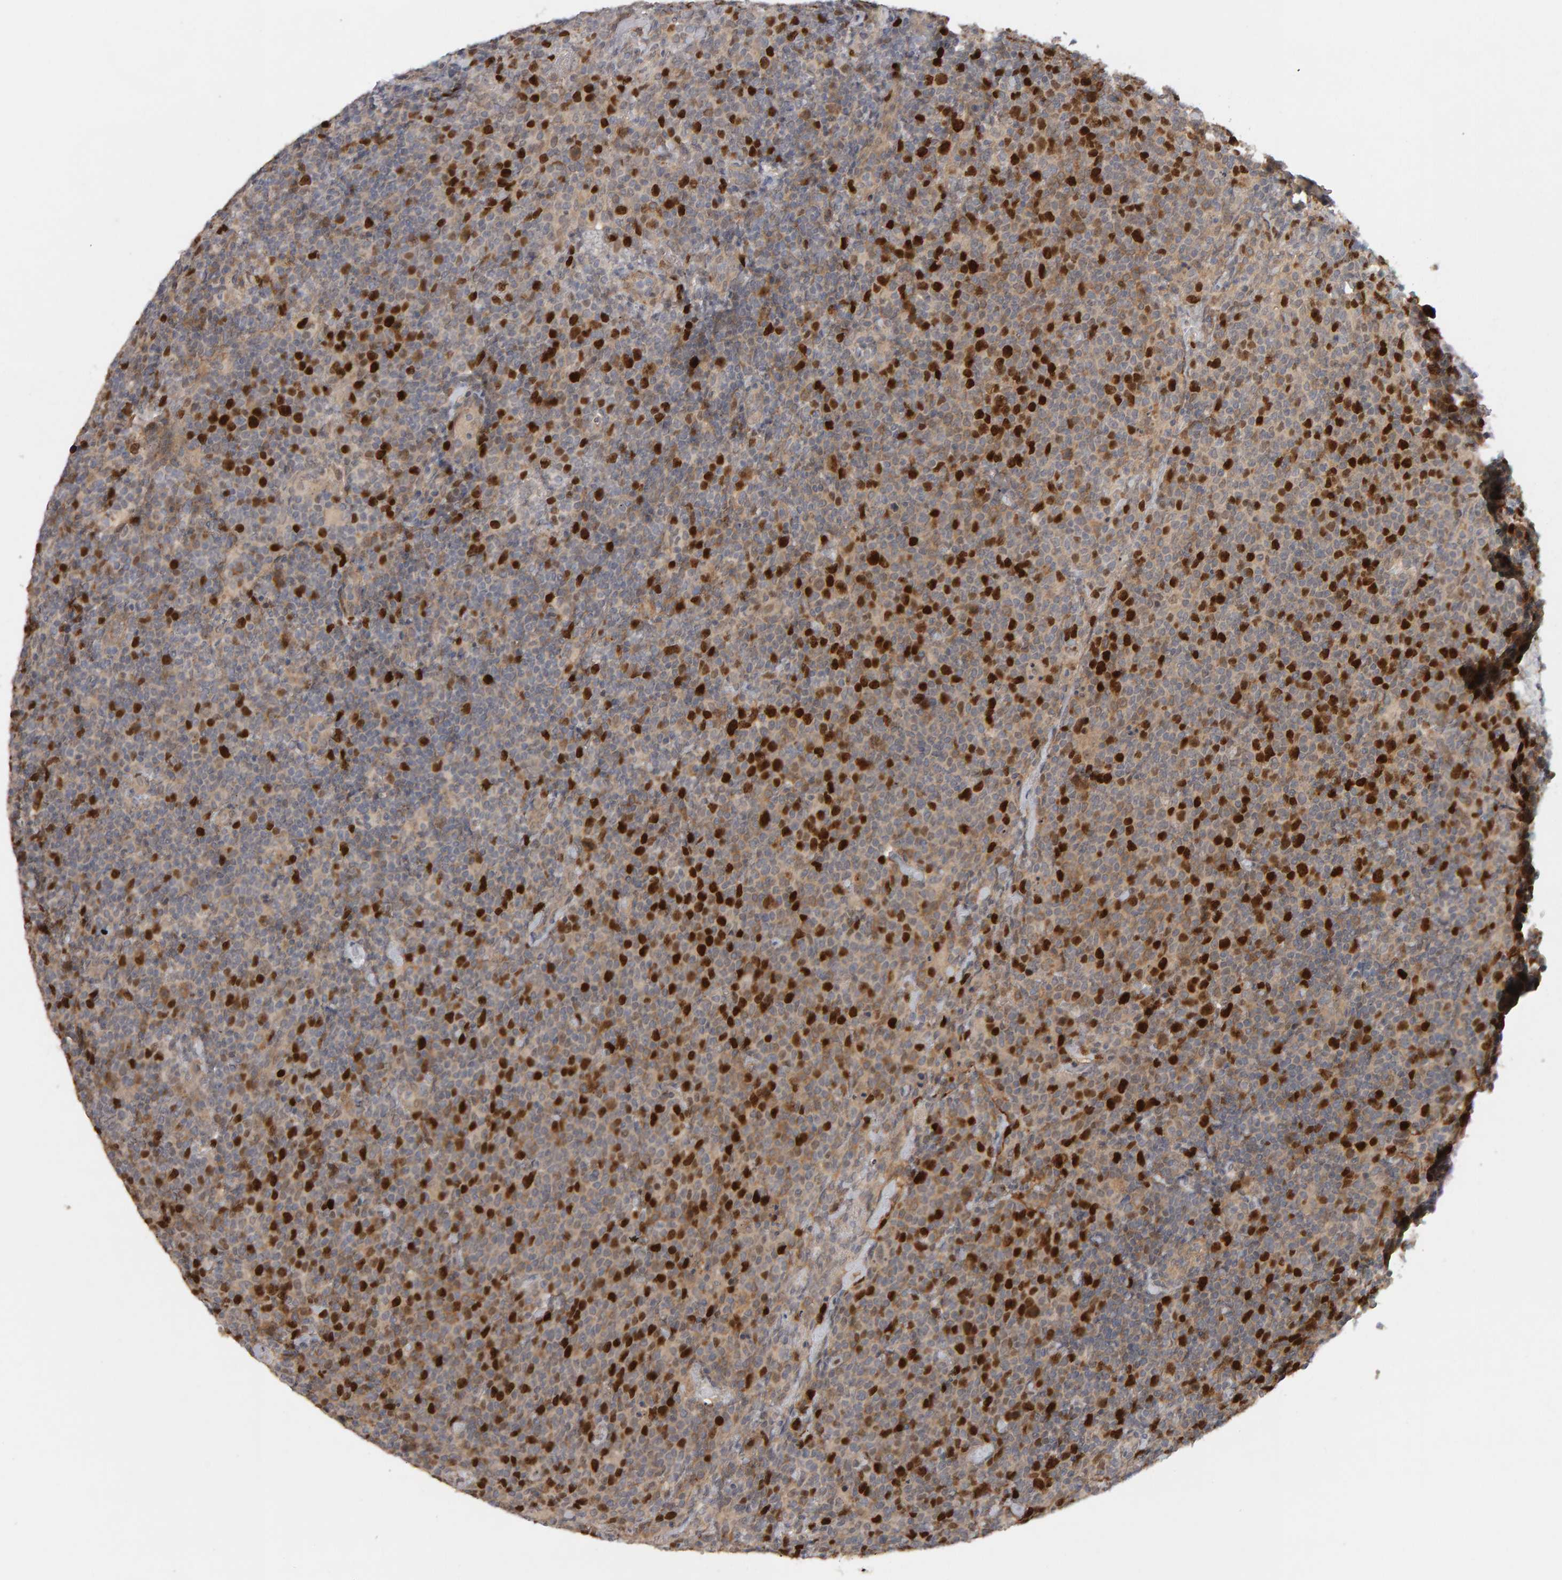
{"staining": {"intensity": "strong", "quantity": "25%-75%", "location": "nuclear"}, "tissue": "lymphoma", "cell_type": "Tumor cells", "image_type": "cancer", "snomed": [{"axis": "morphology", "description": "Malignant lymphoma, non-Hodgkin's type, High grade"}, {"axis": "topography", "description": "Lymph node"}], "caption": "There is high levels of strong nuclear staining in tumor cells of malignant lymphoma, non-Hodgkin's type (high-grade), as demonstrated by immunohistochemical staining (brown color).", "gene": "CDCA5", "patient": {"sex": "male", "age": 61}}